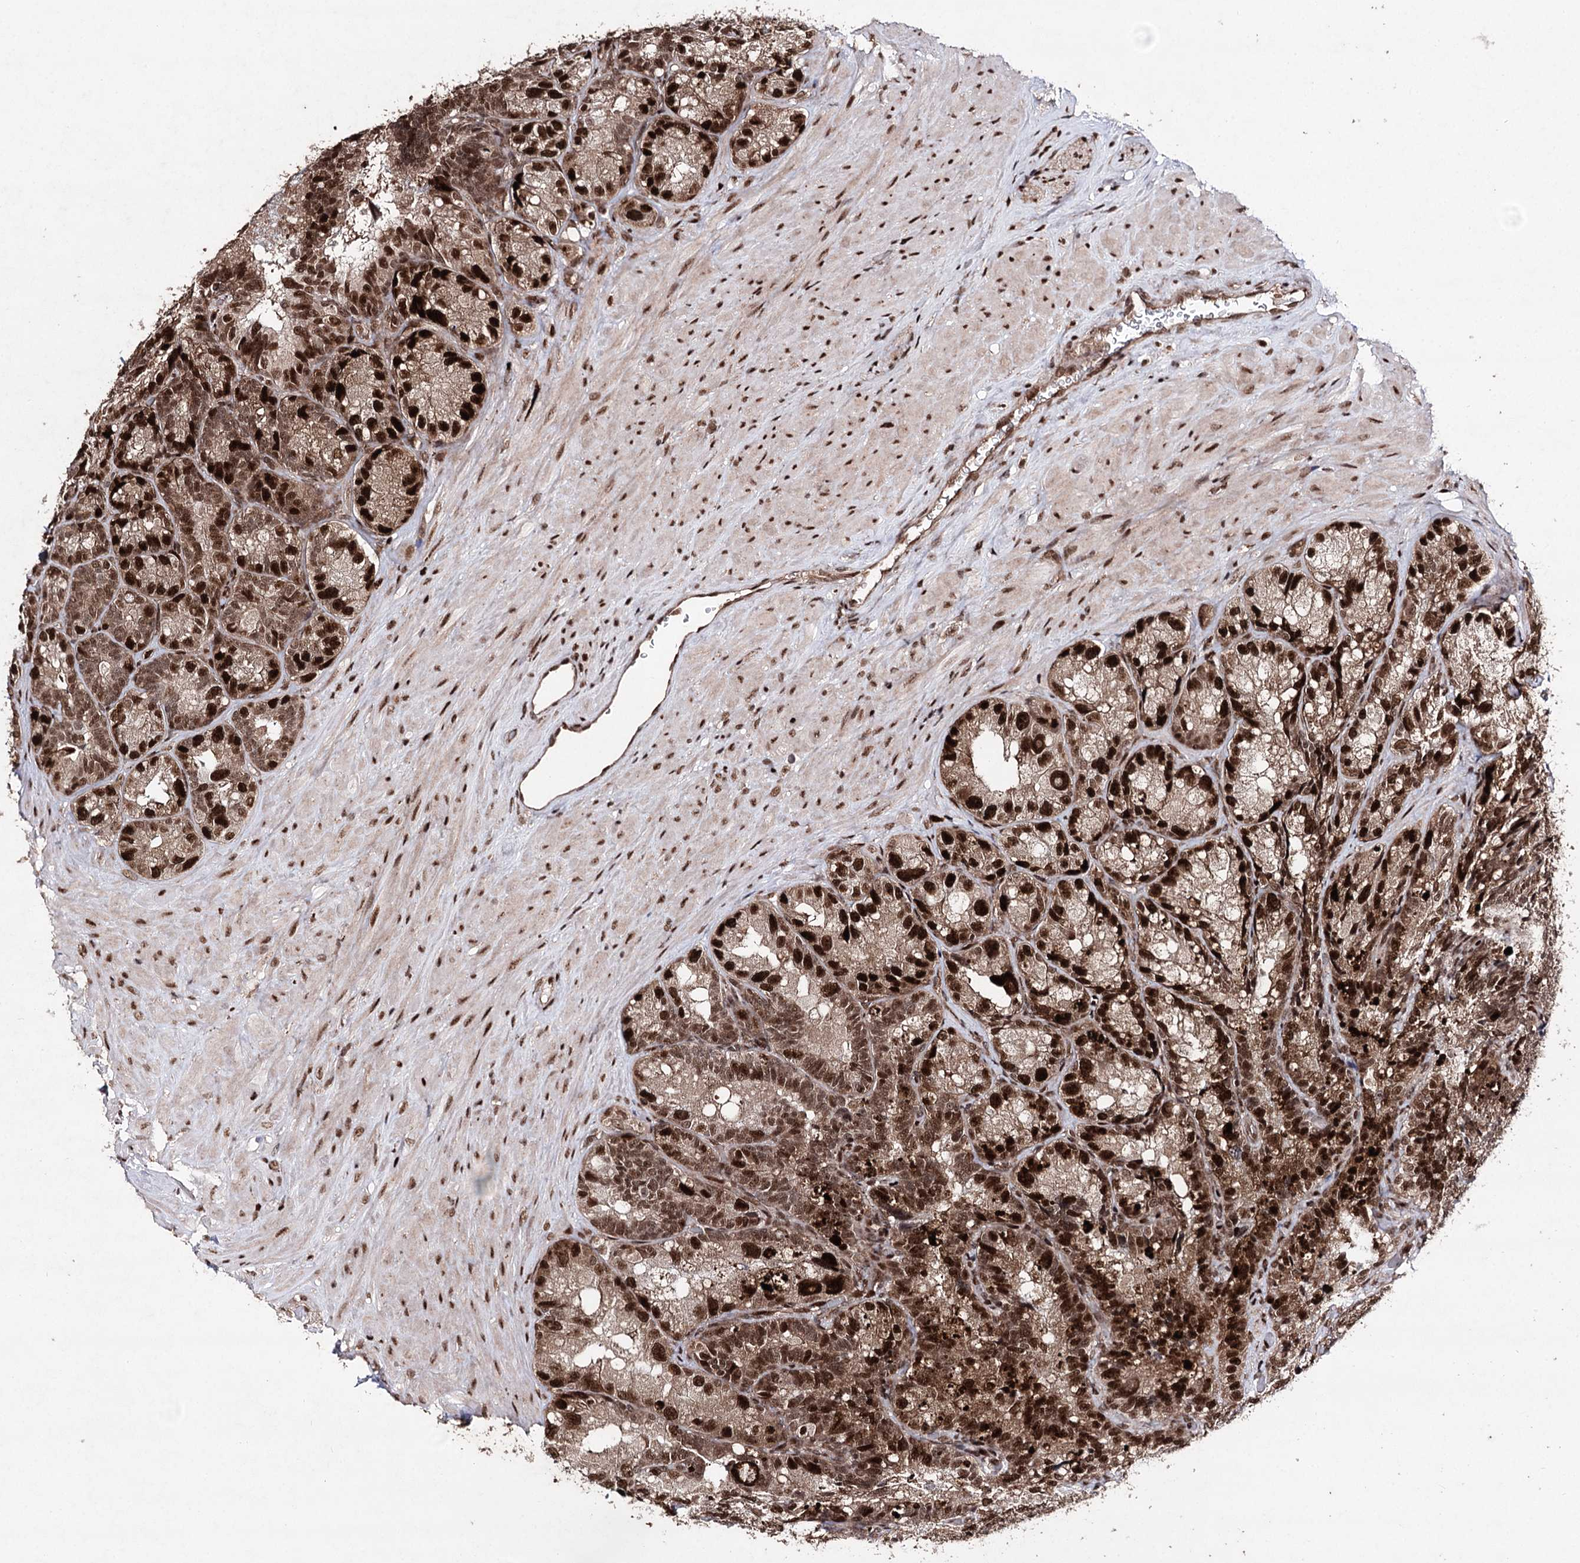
{"staining": {"intensity": "strong", "quantity": ">75%", "location": "cytoplasmic/membranous,nuclear"}, "tissue": "seminal vesicle", "cell_type": "Glandular cells", "image_type": "normal", "snomed": [{"axis": "morphology", "description": "Normal tissue, NOS"}, {"axis": "topography", "description": "Seminal veicle"}], "caption": "Immunohistochemistry histopathology image of normal seminal vesicle: seminal vesicle stained using IHC displays high levels of strong protein expression localized specifically in the cytoplasmic/membranous,nuclear of glandular cells, appearing as a cytoplasmic/membranous,nuclear brown color.", "gene": "PDCD4", "patient": {"sex": "male", "age": 60}}